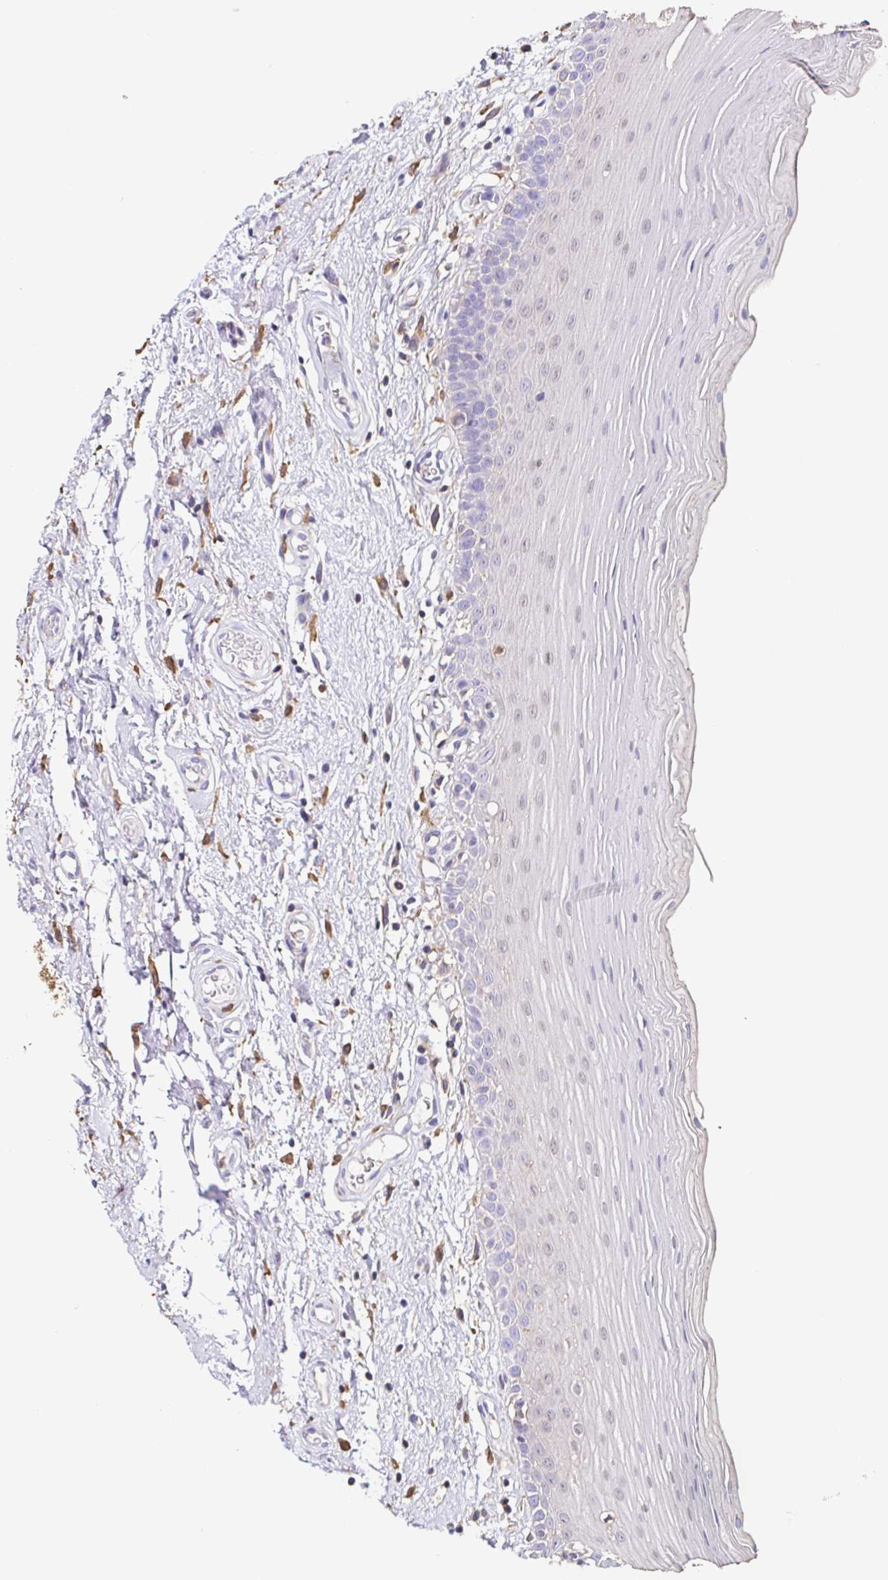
{"staining": {"intensity": "negative", "quantity": "none", "location": "none"}, "tissue": "oral mucosa", "cell_type": "Squamous epithelial cells", "image_type": "normal", "snomed": [{"axis": "morphology", "description": "Normal tissue, NOS"}, {"axis": "morphology", "description": "Squamous cell carcinoma, NOS"}, {"axis": "topography", "description": "Oral tissue"}, {"axis": "topography", "description": "Tounge, NOS"}, {"axis": "topography", "description": "Head-Neck"}], "caption": "IHC of normal human oral mucosa reveals no expression in squamous epithelial cells. (Stains: DAB immunohistochemistry with hematoxylin counter stain, Microscopy: brightfield microscopy at high magnification).", "gene": "ANXA10", "patient": {"sex": "male", "age": 62}}